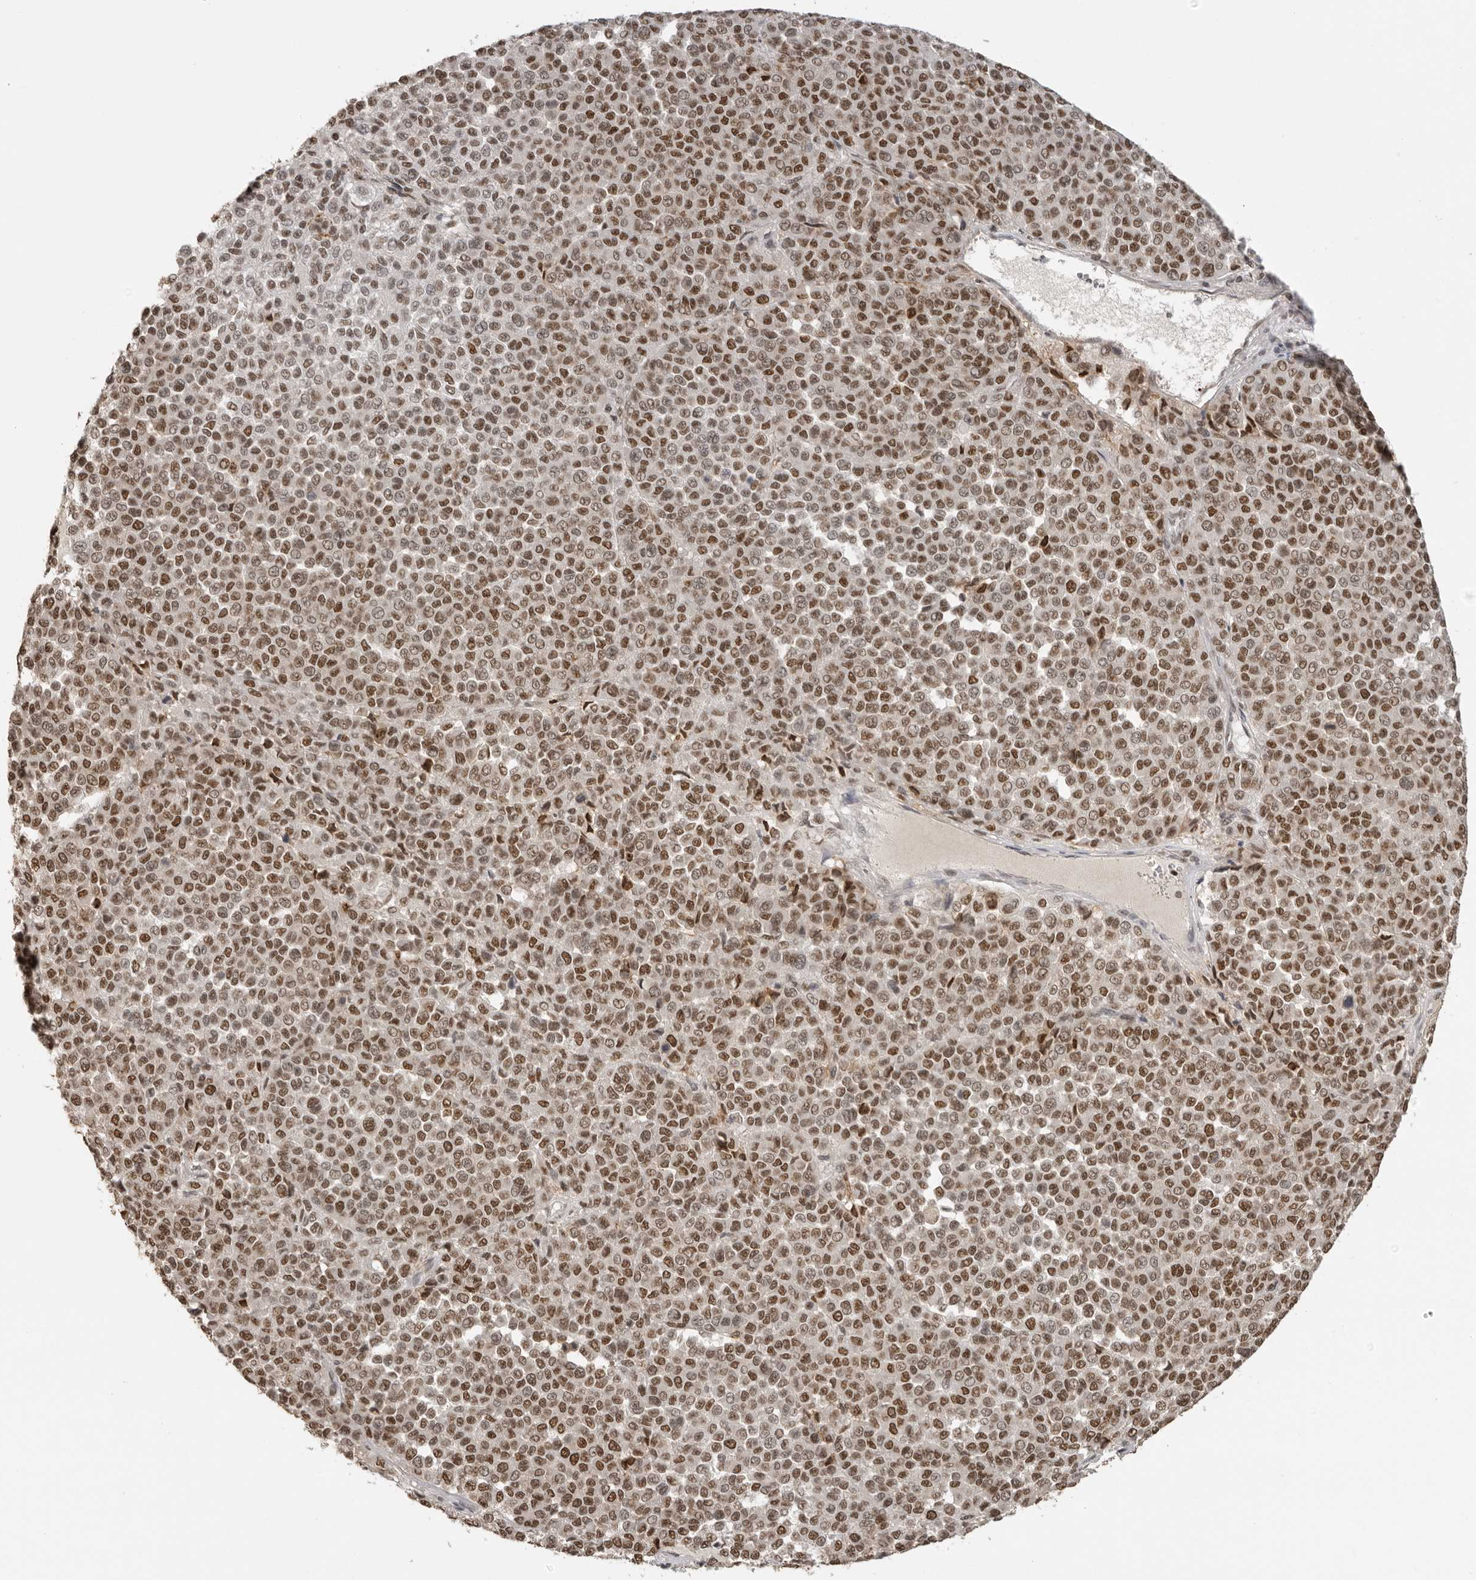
{"staining": {"intensity": "strong", "quantity": "25%-75%", "location": "nuclear"}, "tissue": "melanoma", "cell_type": "Tumor cells", "image_type": "cancer", "snomed": [{"axis": "morphology", "description": "Malignant melanoma, Metastatic site"}, {"axis": "topography", "description": "Pancreas"}], "caption": "This histopathology image reveals malignant melanoma (metastatic site) stained with immunohistochemistry (IHC) to label a protein in brown. The nuclear of tumor cells show strong positivity for the protein. Nuclei are counter-stained blue.", "gene": "RPA2", "patient": {"sex": "female", "age": 30}}